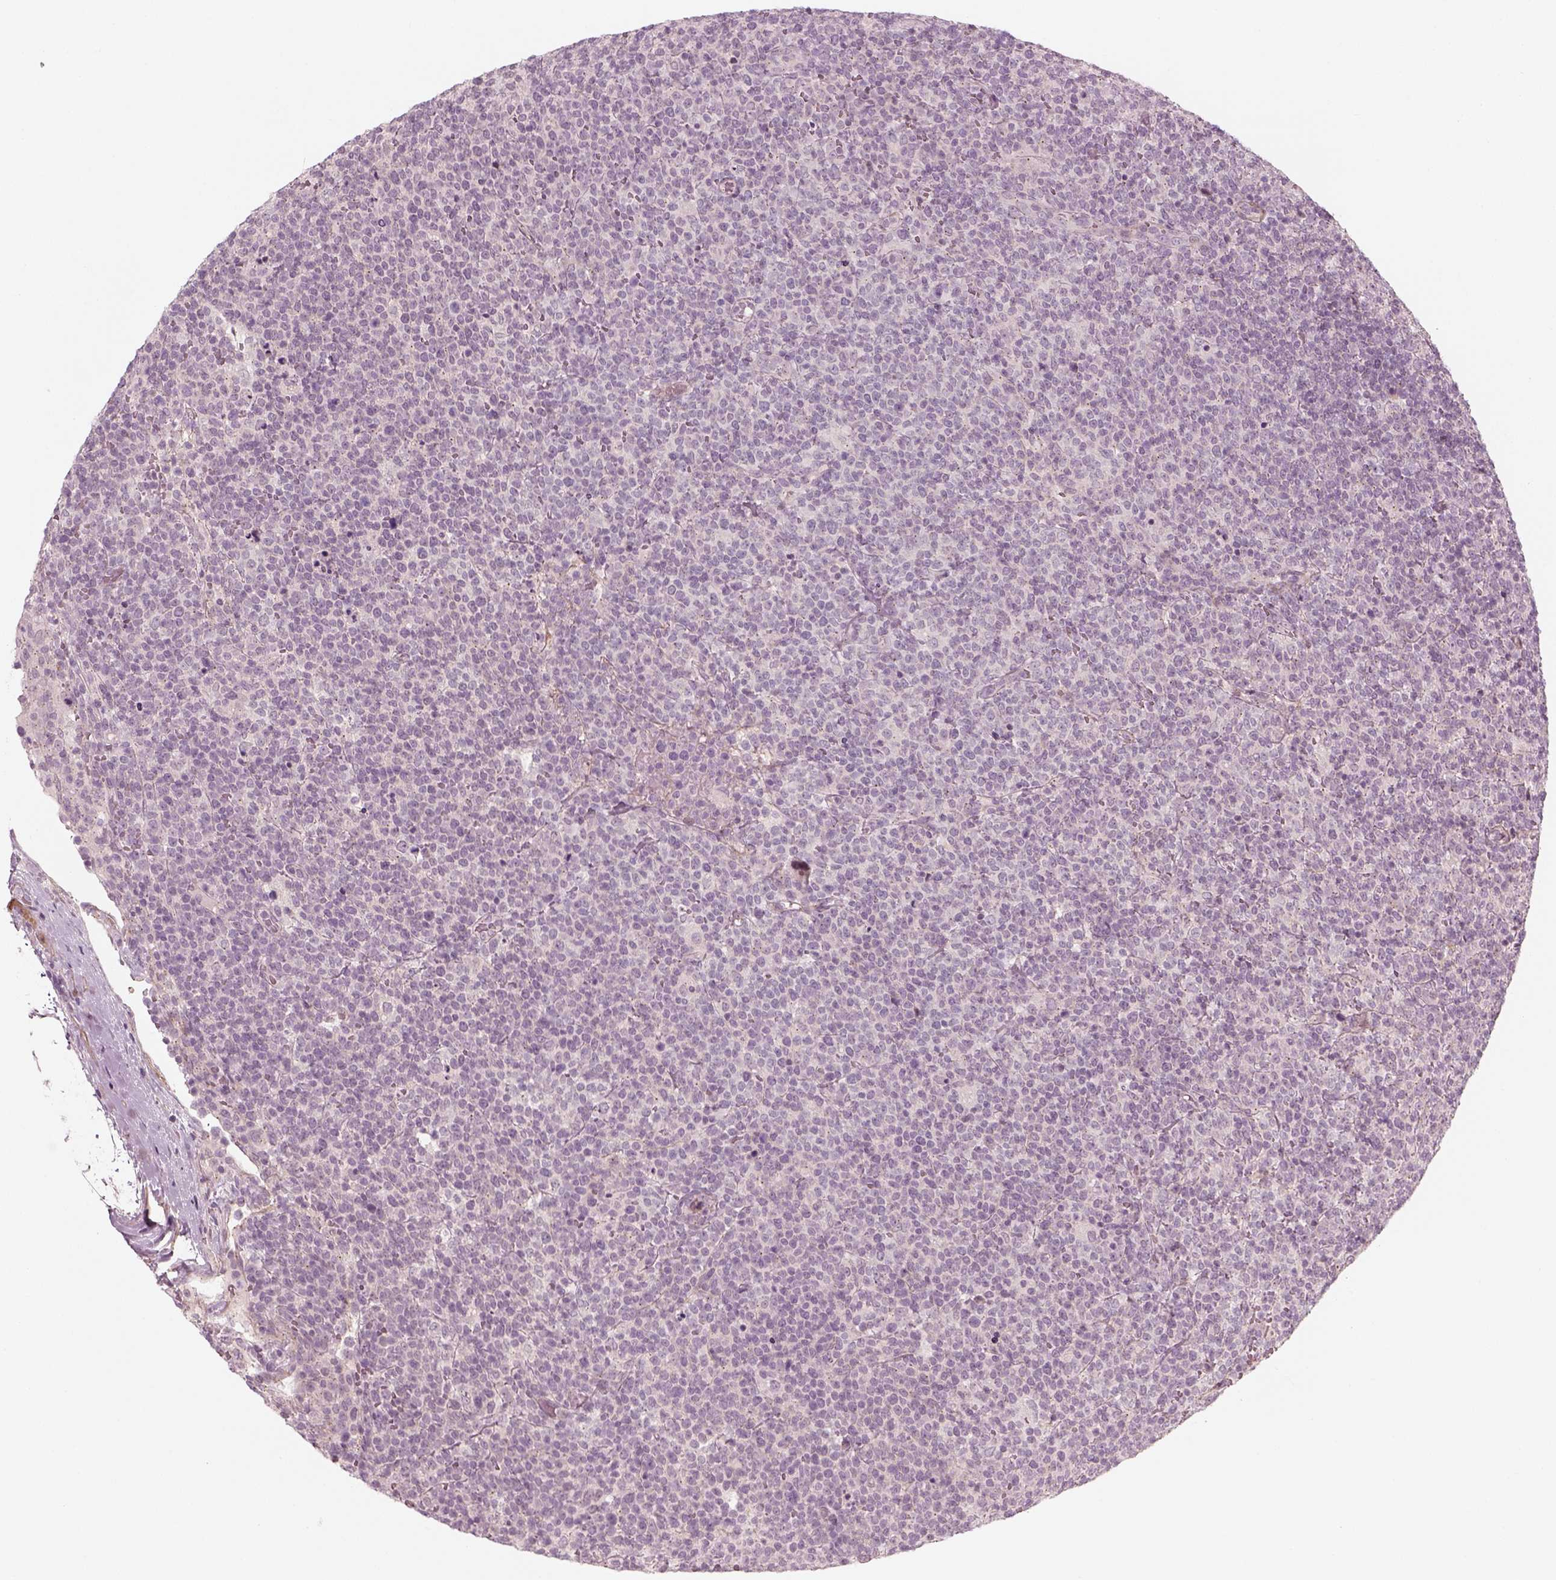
{"staining": {"intensity": "negative", "quantity": "none", "location": "none"}, "tissue": "lymphoma", "cell_type": "Tumor cells", "image_type": "cancer", "snomed": [{"axis": "morphology", "description": "Malignant lymphoma, non-Hodgkin's type, High grade"}, {"axis": "topography", "description": "Lymph node"}], "caption": "Tumor cells are negative for protein expression in human high-grade malignant lymphoma, non-Hodgkin's type. (Brightfield microscopy of DAB (3,3'-diaminobenzidine) immunohistochemistry at high magnification).", "gene": "MLIP", "patient": {"sex": "male", "age": 61}}